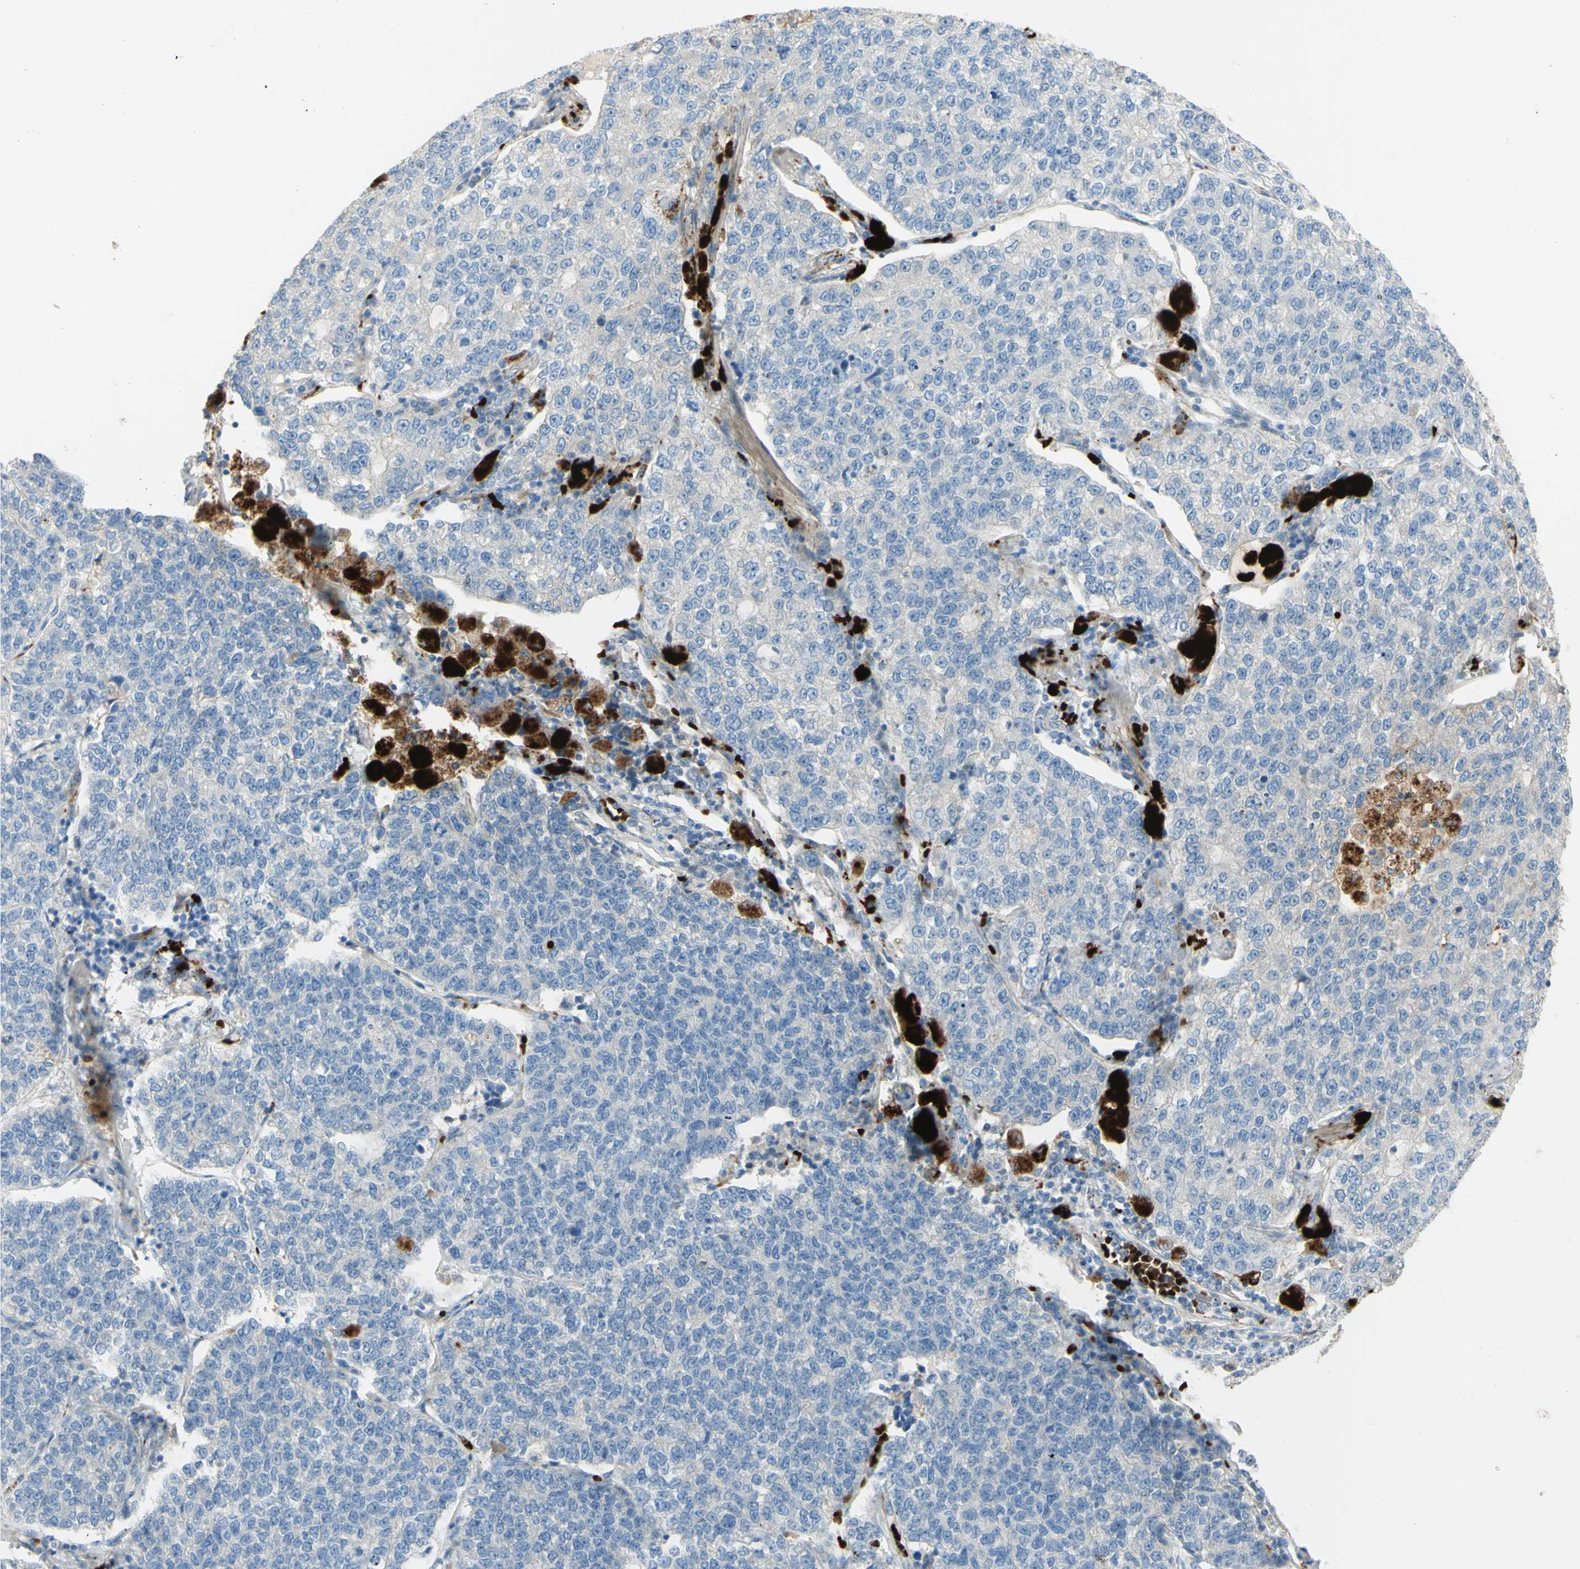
{"staining": {"intensity": "negative", "quantity": "none", "location": "none"}, "tissue": "lung cancer", "cell_type": "Tumor cells", "image_type": "cancer", "snomed": [{"axis": "morphology", "description": "Adenocarcinoma, NOS"}, {"axis": "topography", "description": "Lung"}], "caption": "Immunohistochemistry of human lung cancer displays no positivity in tumor cells.", "gene": "GAN", "patient": {"sex": "male", "age": 49}}